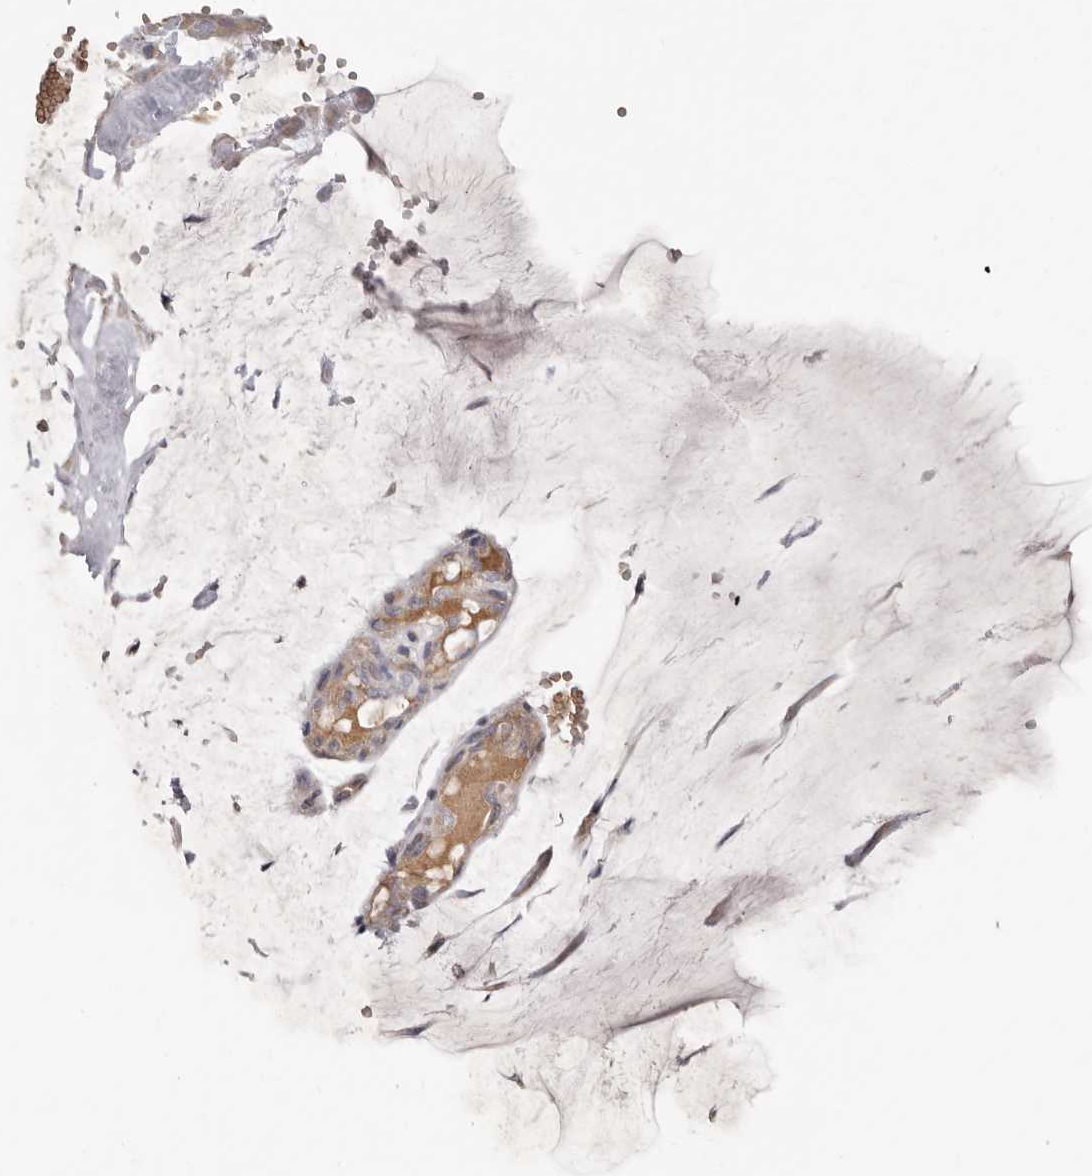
{"staining": {"intensity": "weak", "quantity": "<25%", "location": "cytoplasmic/membranous"}, "tissue": "ovarian cancer", "cell_type": "Tumor cells", "image_type": "cancer", "snomed": [{"axis": "morphology", "description": "Cystadenocarcinoma, mucinous, NOS"}, {"axis": "topography", "description": "Ovary"}], "caption": "Tumor cells are negative for brown protein staining in ovarian cancer.", "gene": "SPTA1", "patient": {"sex": "female", "age": 39}}